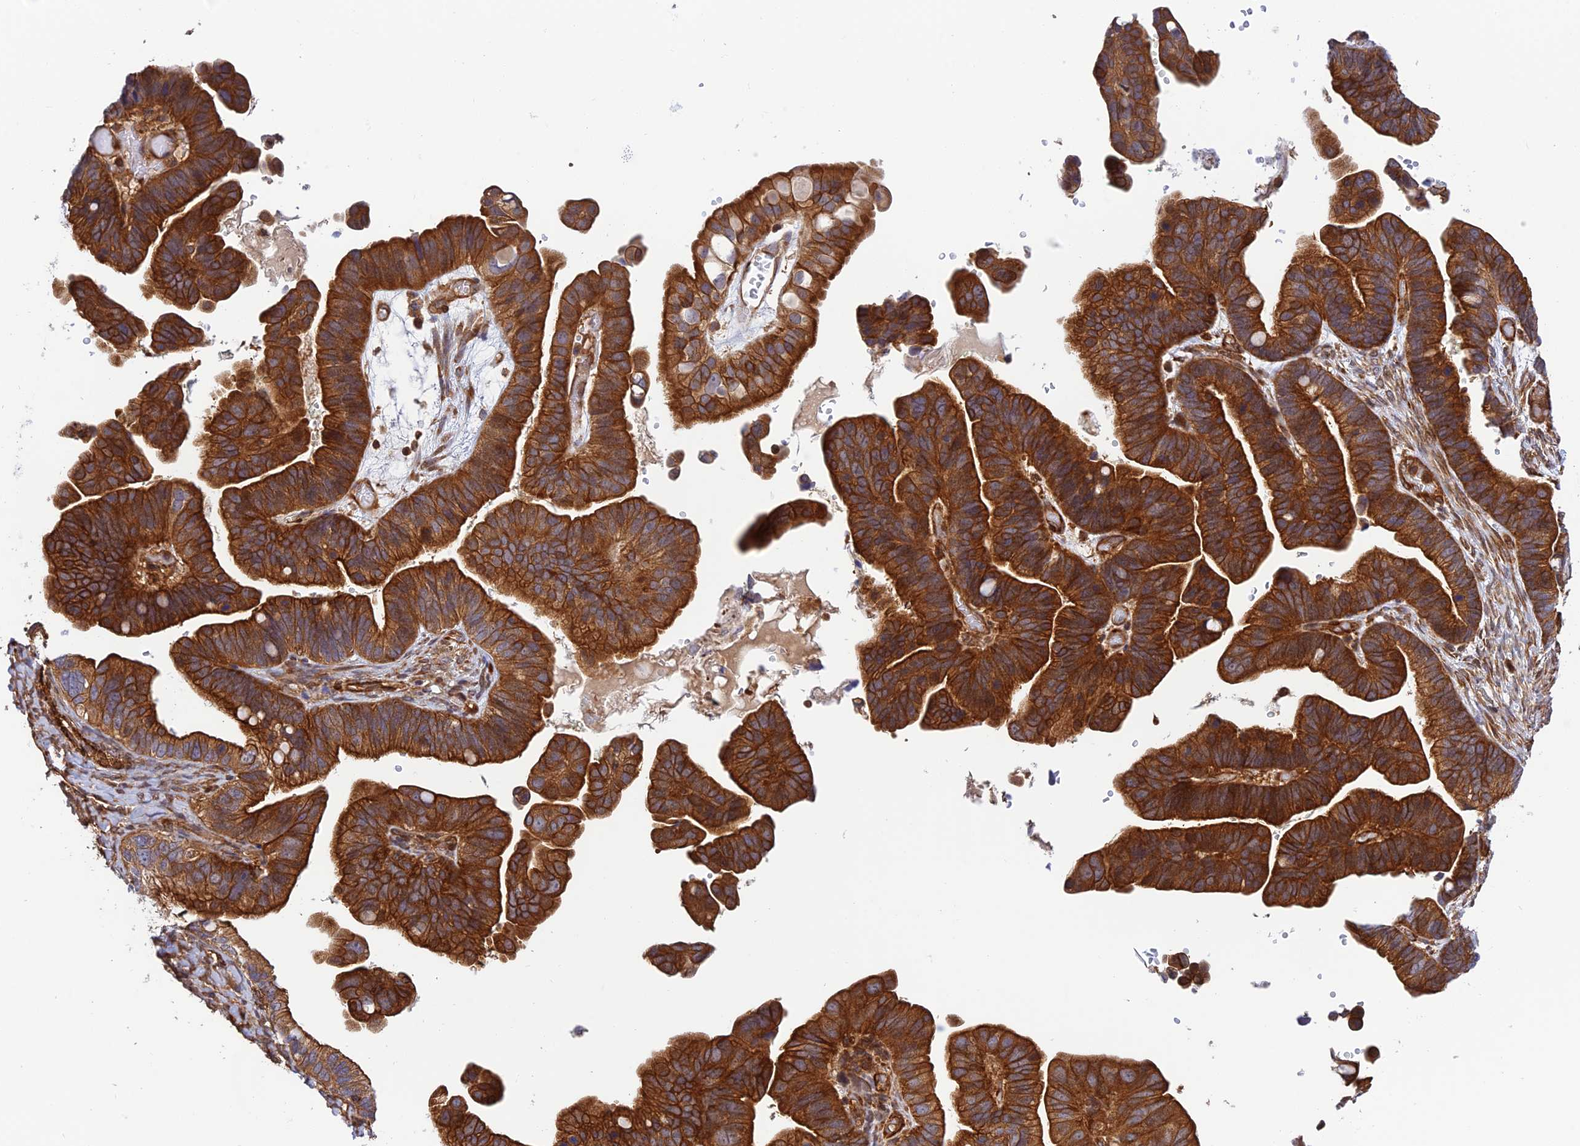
{"staining": {"intensity": "strong", "quantity": ">75%", "location": "cytoplasmic/membranous"}, "tissue": "ovarian cancer", "cell_type": "Tumor cells", "image_type": "cancer", "snomed": [{"axis": "morphology", "description": "Cystadenocarcinoma, serous, NOS"}, {"axis": "topography", "description": "Ovary"}], "caption": "DAB immunohistochemical staining of ovarian cancer displays strong cytoplasmic/membranous protein staining in about >75% of tumor cells. (Brightfield microscopy of DAB IHC at high magnification).", "gene": "EVI5L", "patient": {"sex": "female", "age": 56}}